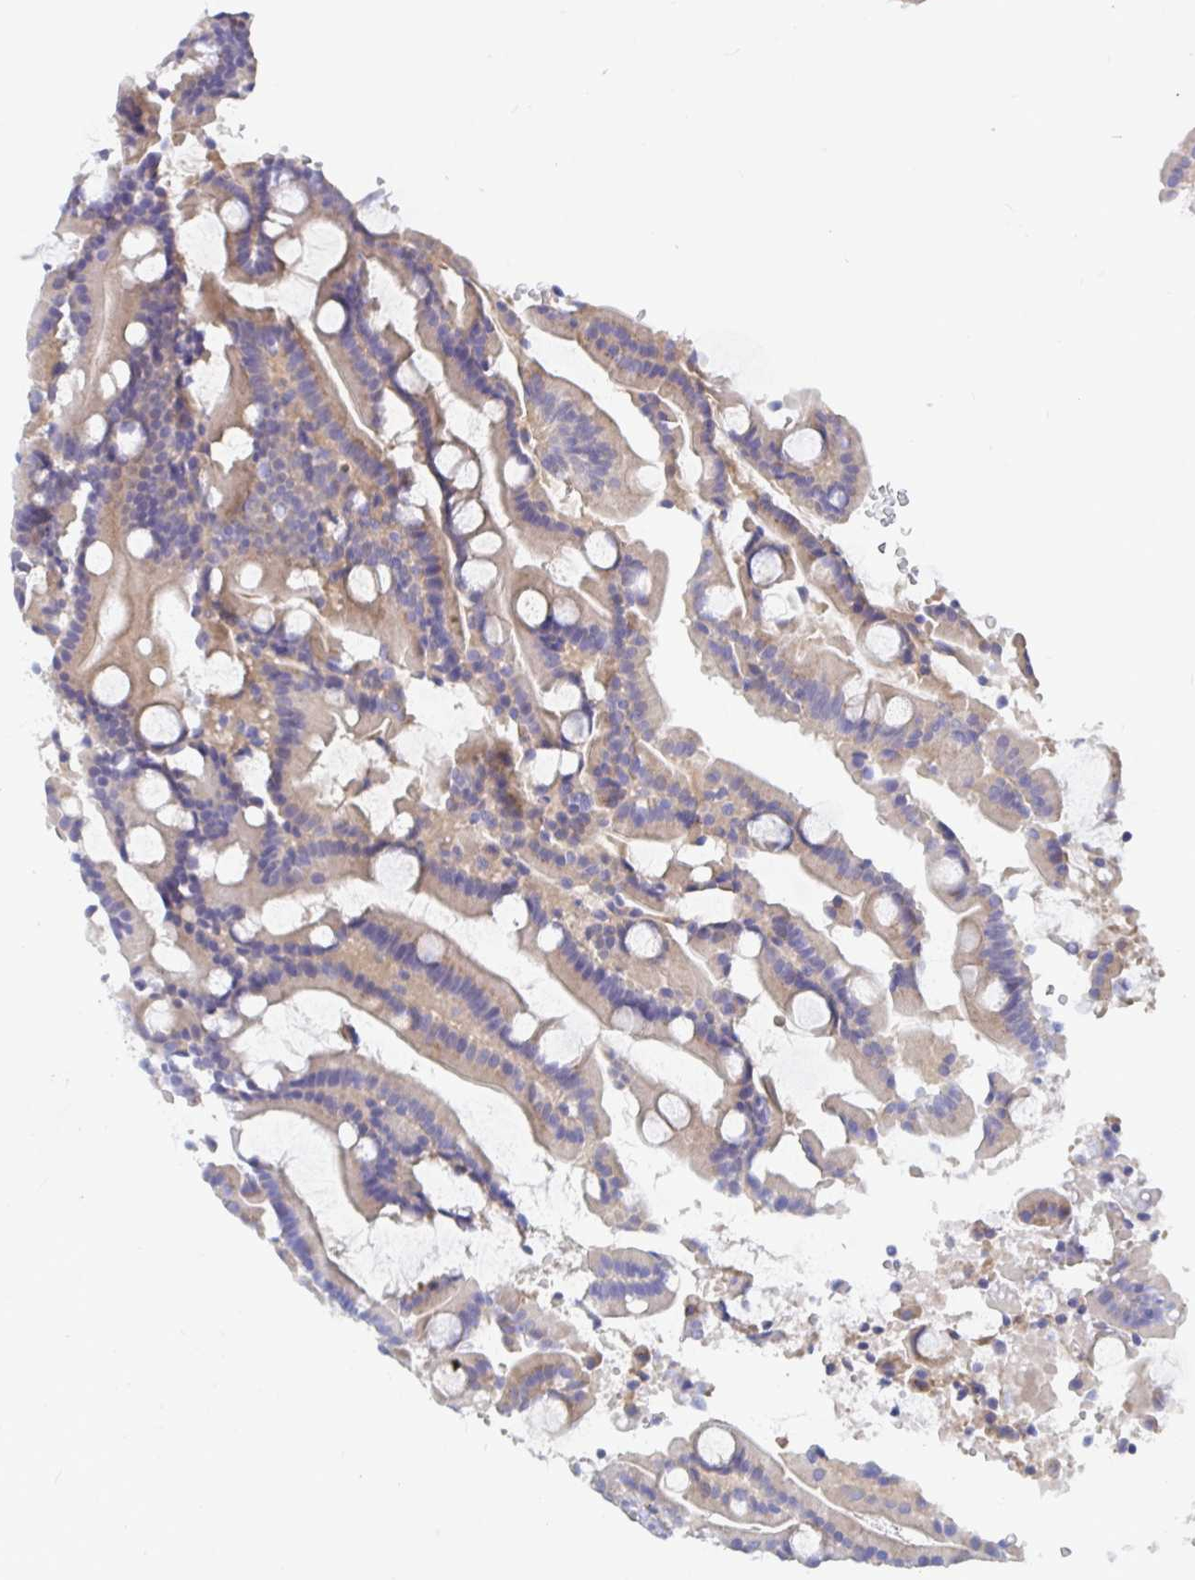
{"staining": {"intensity": "weak", "quantity": "25%-75%", "location": "cytoplasmic/membranous"}, "tissue": "duodenum", "cell_type": "Glandular cells", "image_type": "normal", "snomed": [{"axis": "morphology", "description": "Normal tissue, NOS"}, {"axis": "topography", "description": "Duodenum"}], "caption": "DAB (3,3'-diaminobenzidine) immunohistochemical staining of benign duodenum demonstrates weak cytoplasmic/membranous protein expression in about 25%-75% of glandular cells. (DAB (3,3'-diaminobenzidine) IHC, brown staining for protein, blue staining for nuclei).", "gene": "P2RX3", "patient": {"sex": "male", "age": 55}}